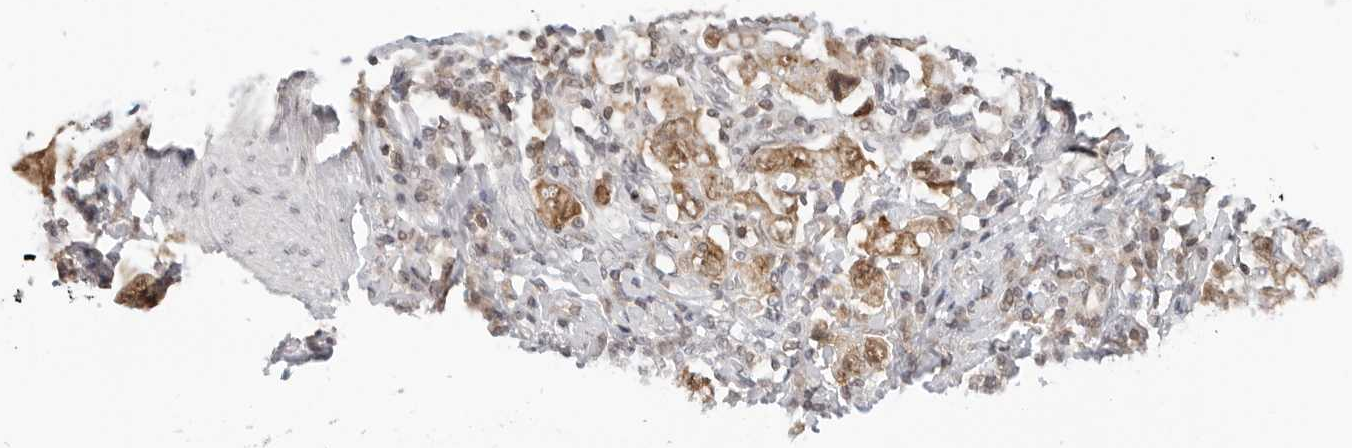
{"staining": {"intensity": "moderate", "quantity": ">75%", "location": "cytoplasmic/membranous,nuclear"}, "tissue": "stomach cancer", "cell_type": "Tumor cells", "image_type": "cancer", "snomed": [{"axis": "morphology", "description": "Adenocarcinoma, NOS"}, {"axis": "topography", "description": "Stomach"}], "caption": "Stomach adenocarcinoma stained with a protein marker reveals moderate staining in tumor cells.", "gene": "METAP1", "patient": {"sex": "female", "age": 76}}